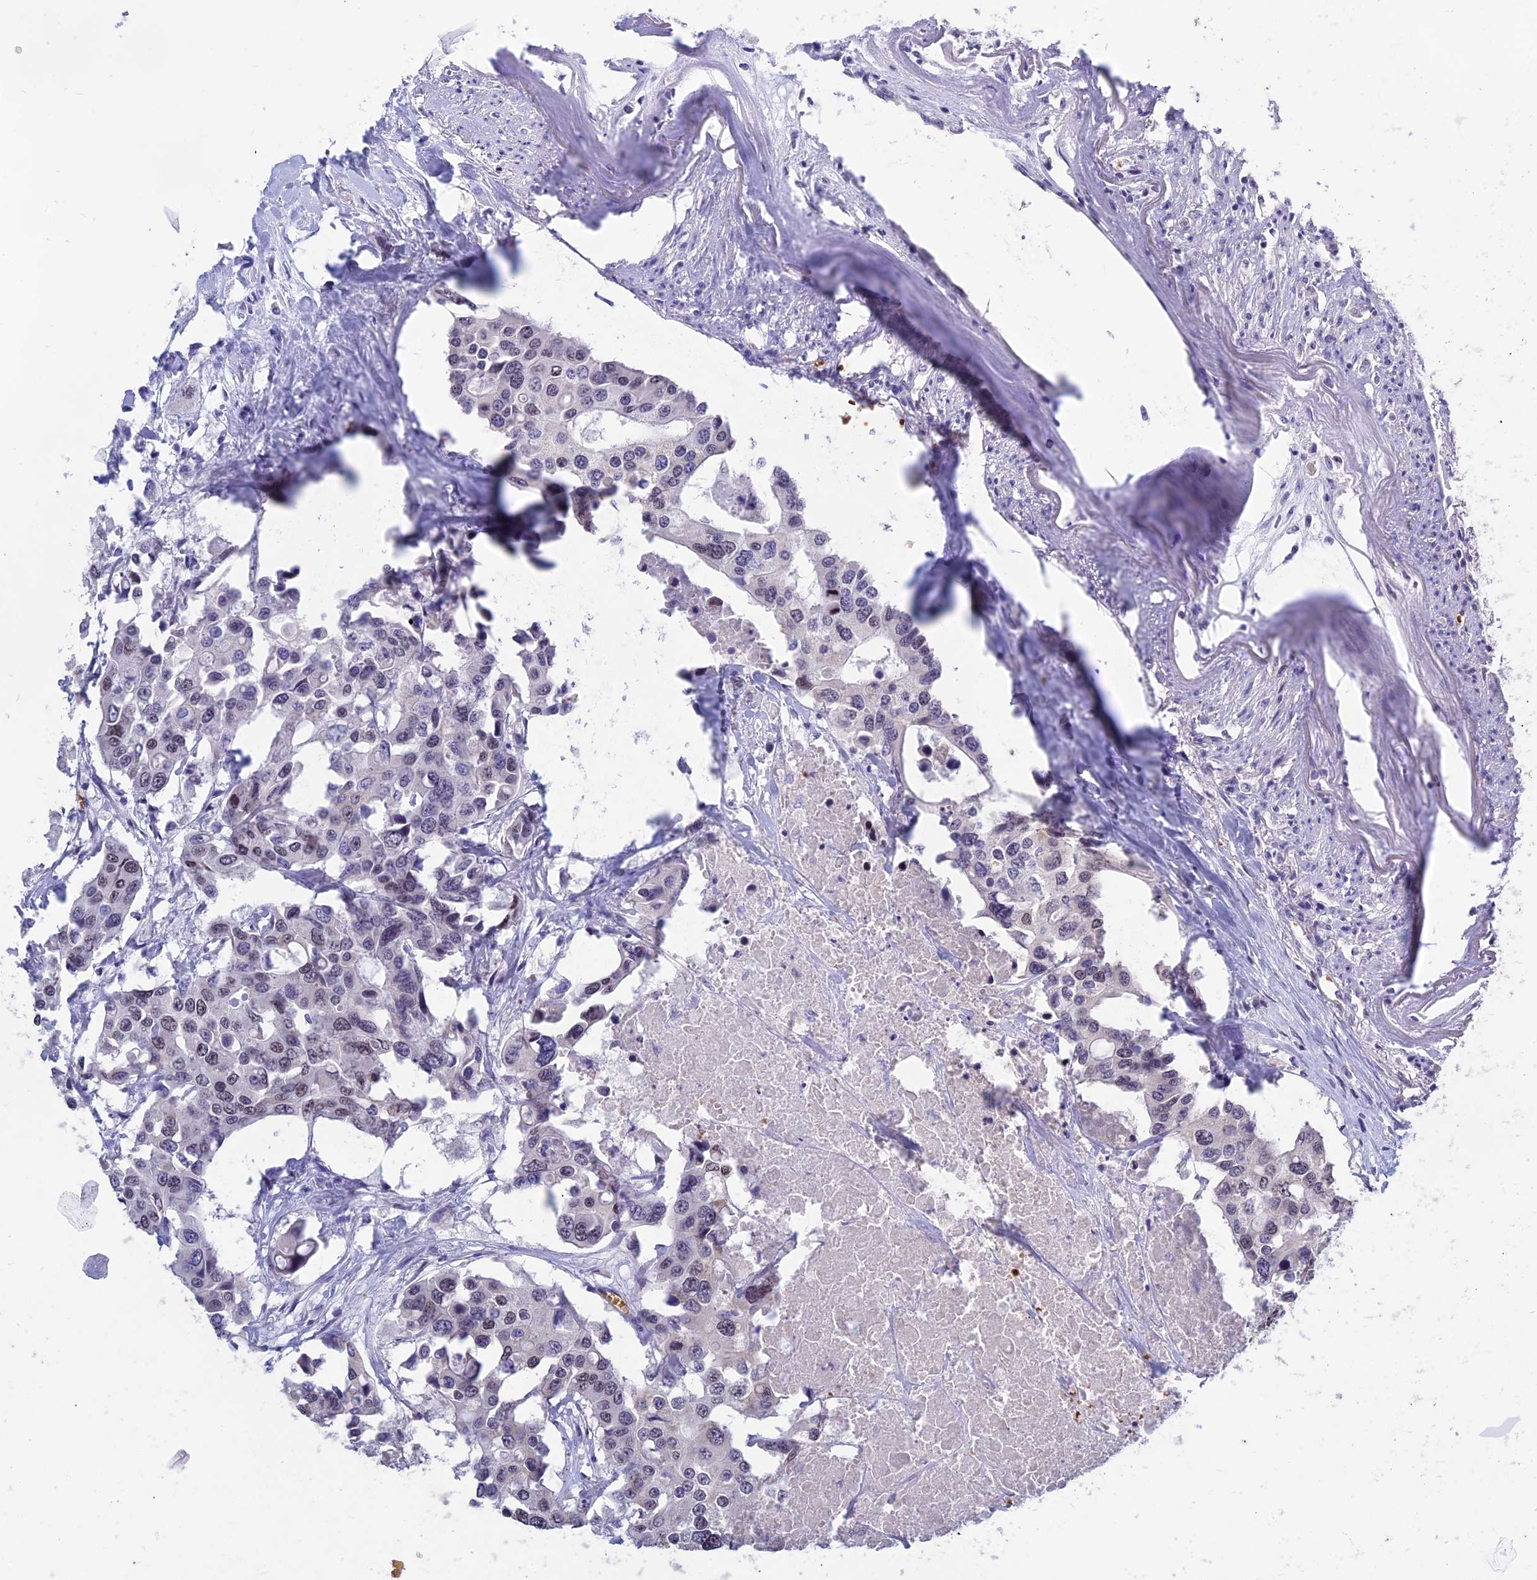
{"staining": {"intensity": "weak", "quantity": "<25%", "location": "nuclear"}, "tissue": "colorectal cancer", "cell_type": "Tumor cells", "image_type": "cancer", "snomed": [{"axis": "morphology", "description": "Adenocarcinoma, NOS"}, {"axis": "topography", "description": "Colon"}], "caption": "The image reveals no staining of tumor cells in colorectal cancer (adenocarcinoma).", "gene": "KNOP1", "patient": {"sex": "male", "age": 77}}